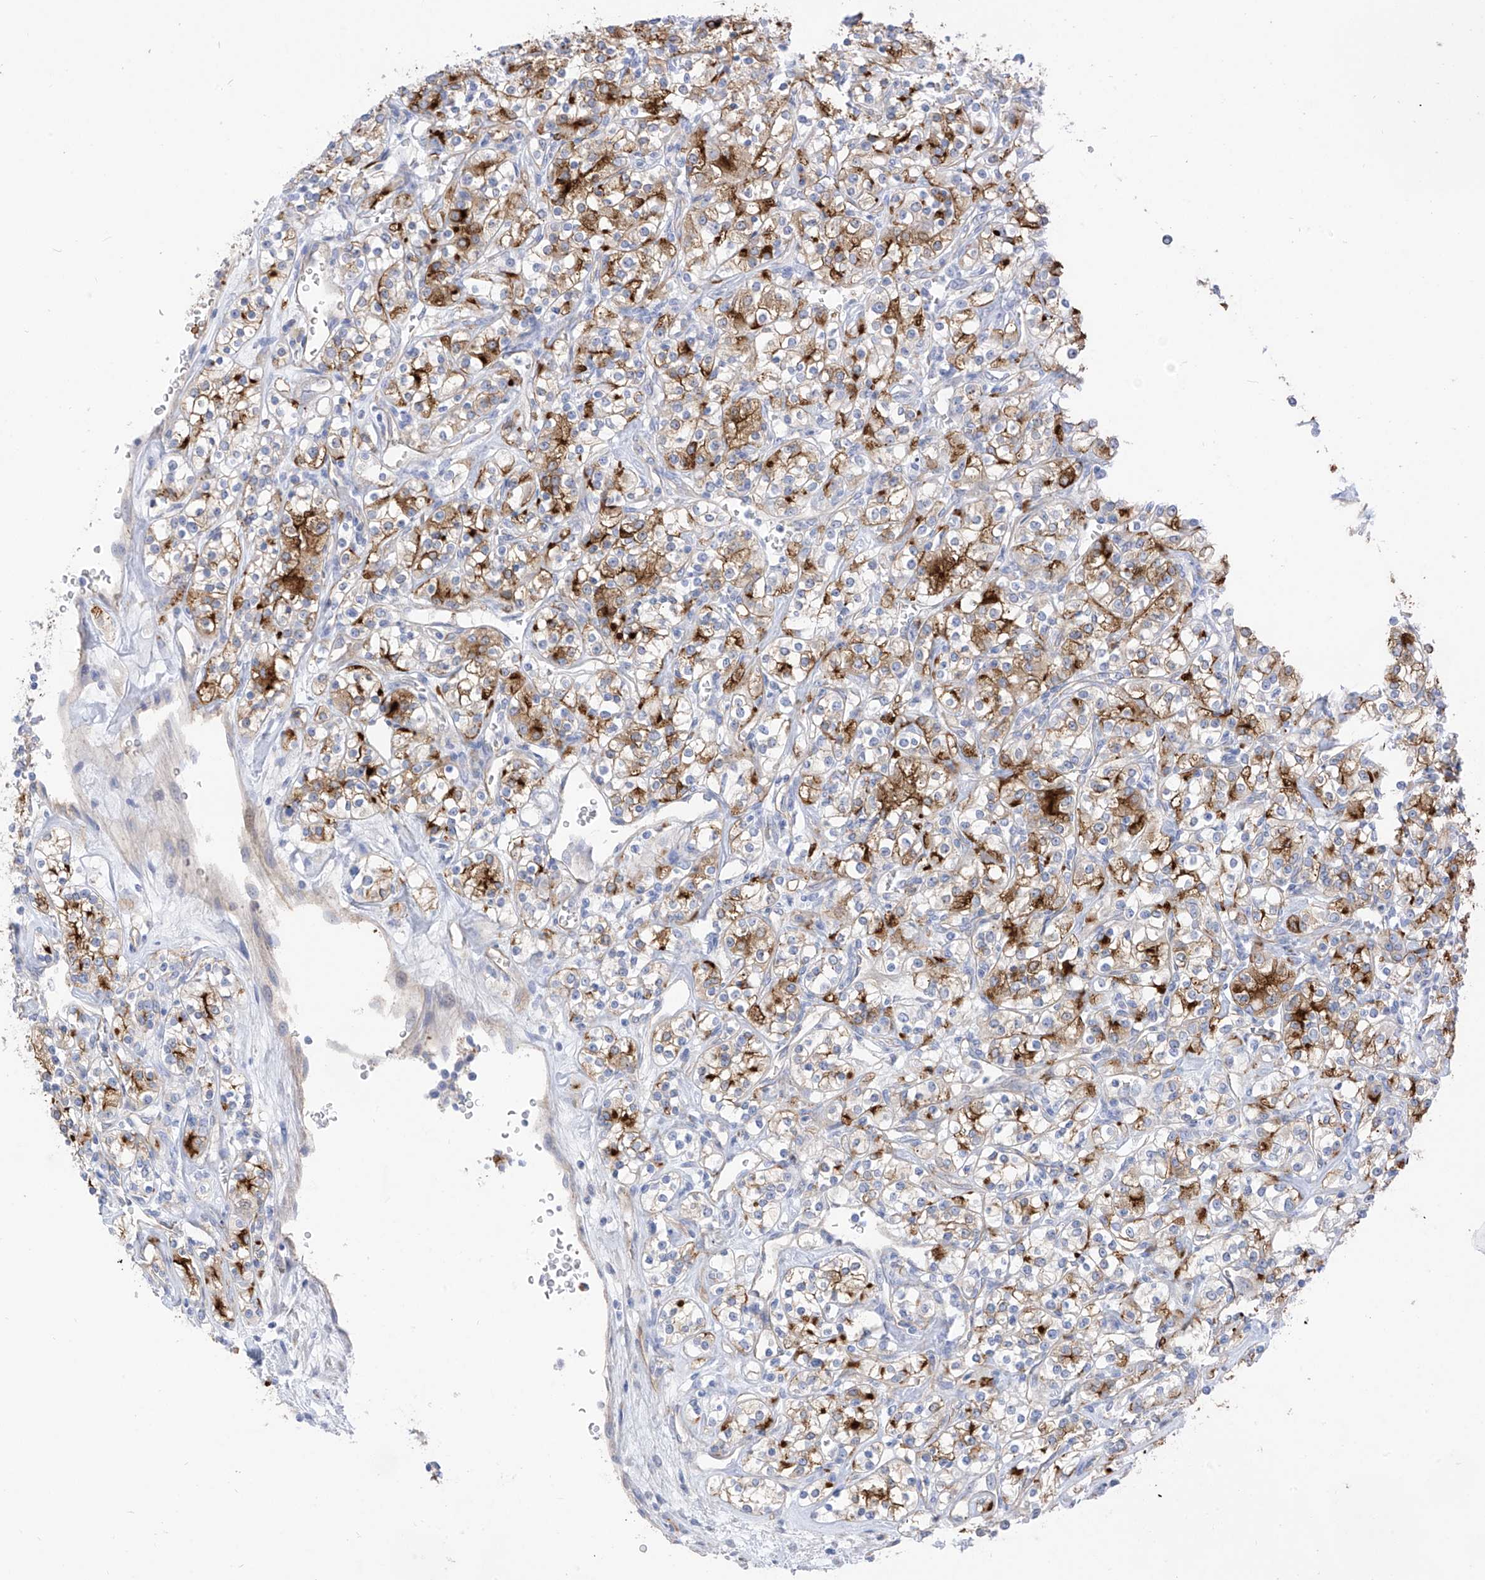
{"staining": {"intensity": "strong", "quantity": "<25%", "location": "cytoplasmic/membranous"}, "tissue": "renal cancer", "cell_type": "Tumor cells", "image_type": "cancer", "snomed": [{"axis": "morphology", "description": "Adenocarcinoma, NOS"}, {"axis": "topography", "description": "Kidney"}], "caption": "Renal adenocarcinoma stained with DAB immunohistochemistry (IHC) displays medium levels of strong cytoplasmic/membranous expression in about <25% of tumor cells. (DAB (3,3'-diaminobenzidine) = brown stain, brightfield microscopy at high magnification).", "gene": "ITGA9", "patient": {"sex": "male", "age": 77}}